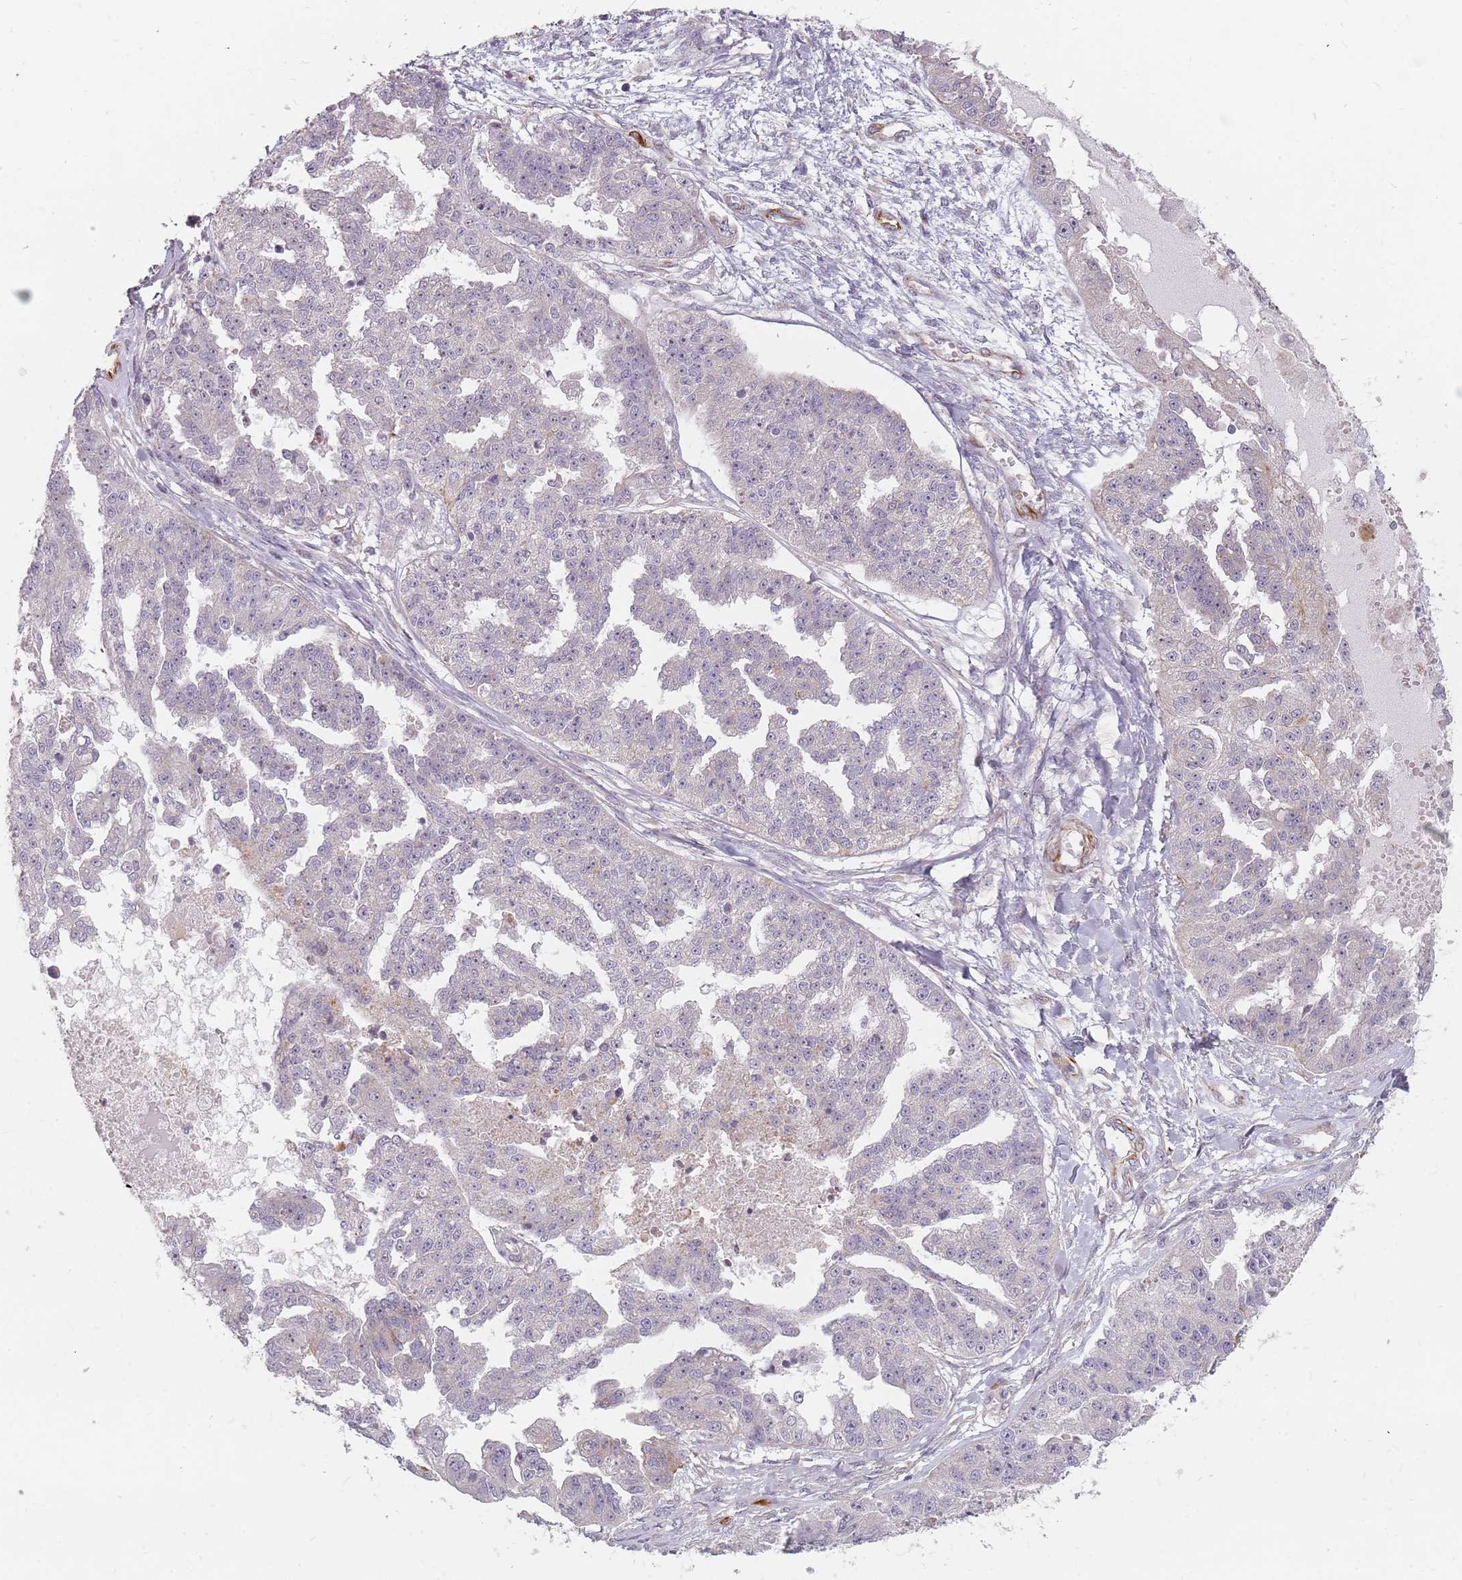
{"staining": {"intensity": "negative", "quantity": "none", "location": "none"}, "tissue": "ovarian cancer", "cell_type": "Tumor cells", "image_type": "cancer", "snomed": [{"axis": "morphology", "description": "Cystadenocarcinoma, serous, NOS"}, {"axis": "topography", "description": "Ovary"}], "caption": "The photomicrograph shows no significant expression in tumor cells of serous cystadenocarcinoma (ovarian). The staining was performed using DAB to visualize the protein expression in brown, while the nuclei were stained in blue with hematoxylin (Magnification: 20x).", "gene": "GAS2L3", "patient": {"sex": "female", "age": 58}}